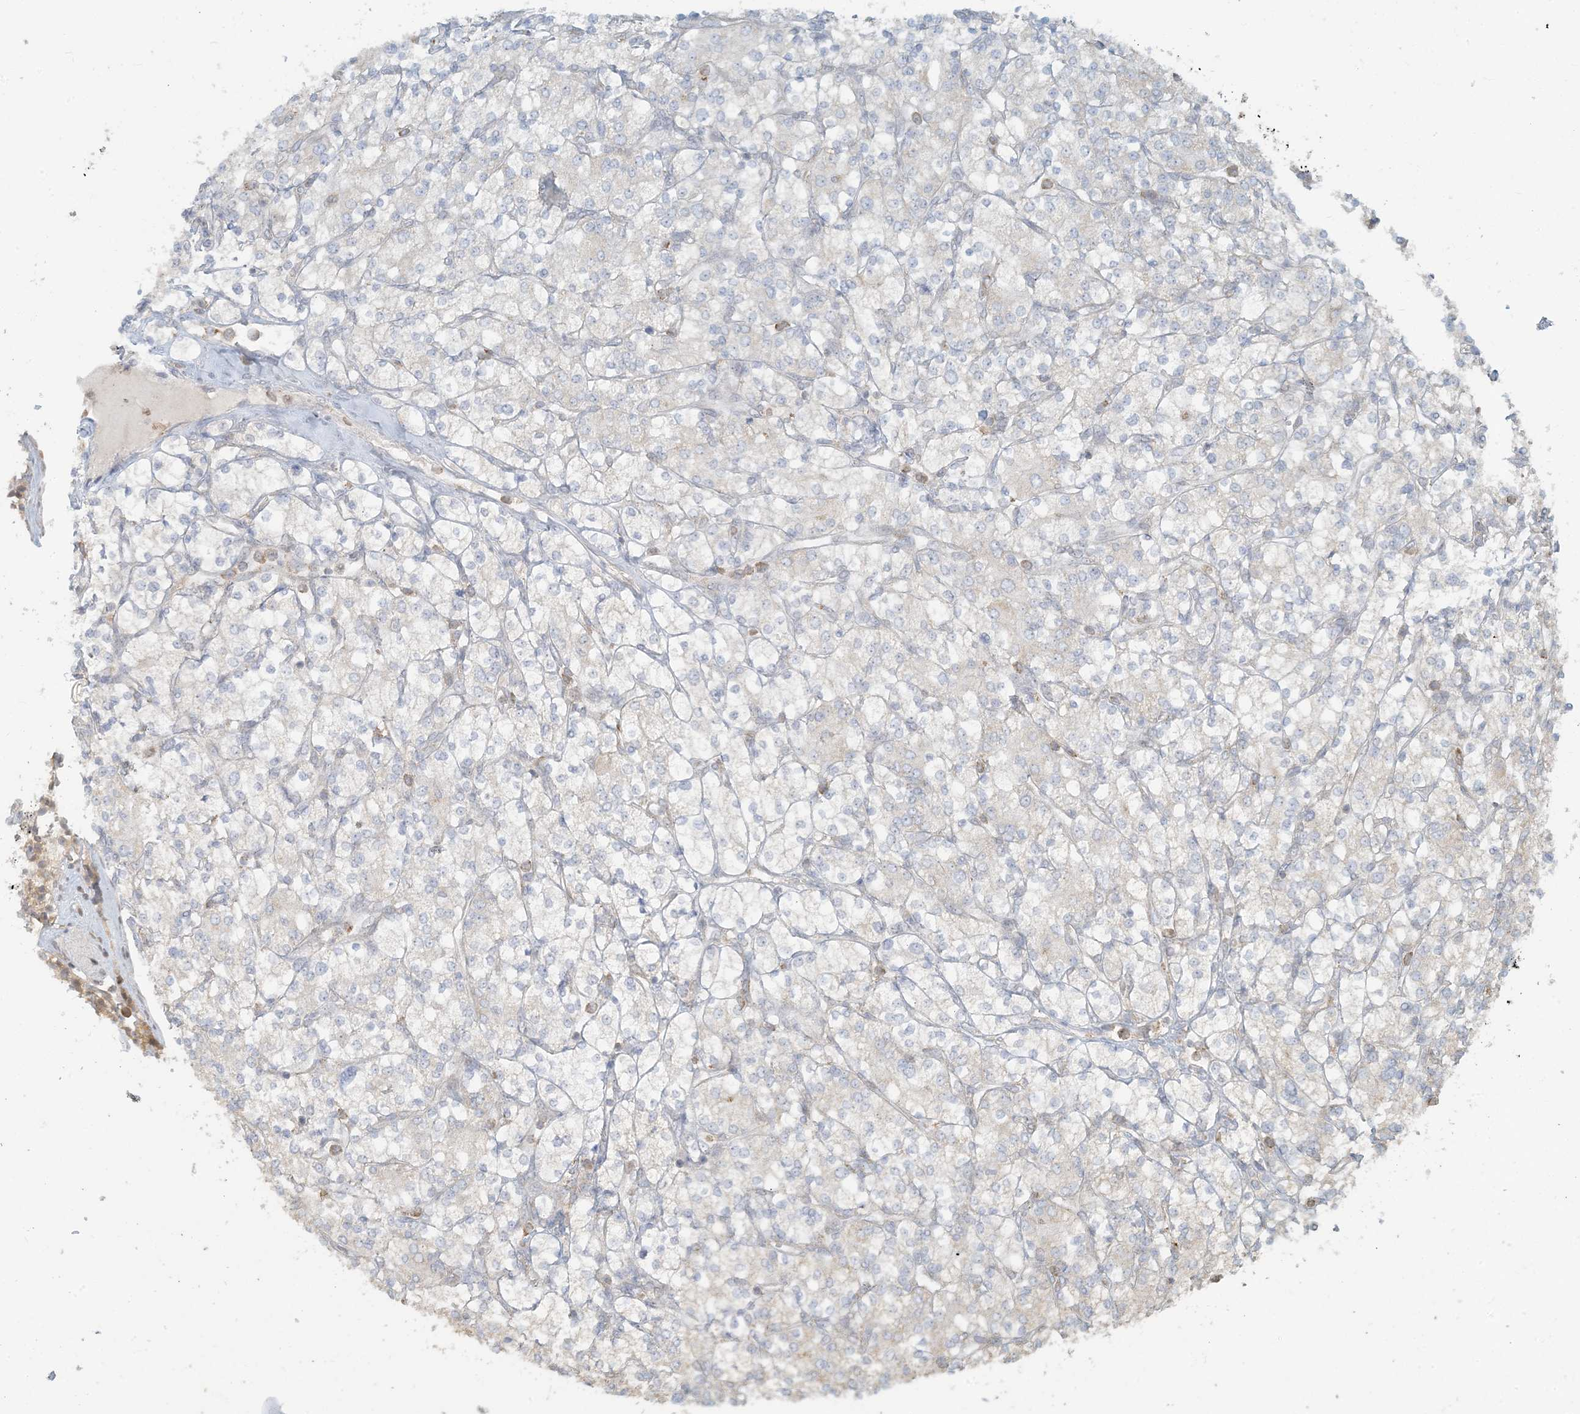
{"staining": {"intensity": "negative", "quantity": "none", "location": "none"}, "tissue": "renal cancer", "cell_type": "Tumor cells", "image_type": "cancer", "snomed": [{"axis": "morphology", "description": "Adenocarcinoma, NOS"}, {"axis": "topography", "description": "Kidney"}], "caption": "Renal cancer was stained to show a protein in brown. There is no significant positivity in tumor cells.", "gene": "HACL1", "patient": {"sex": "male", "age": 77}}